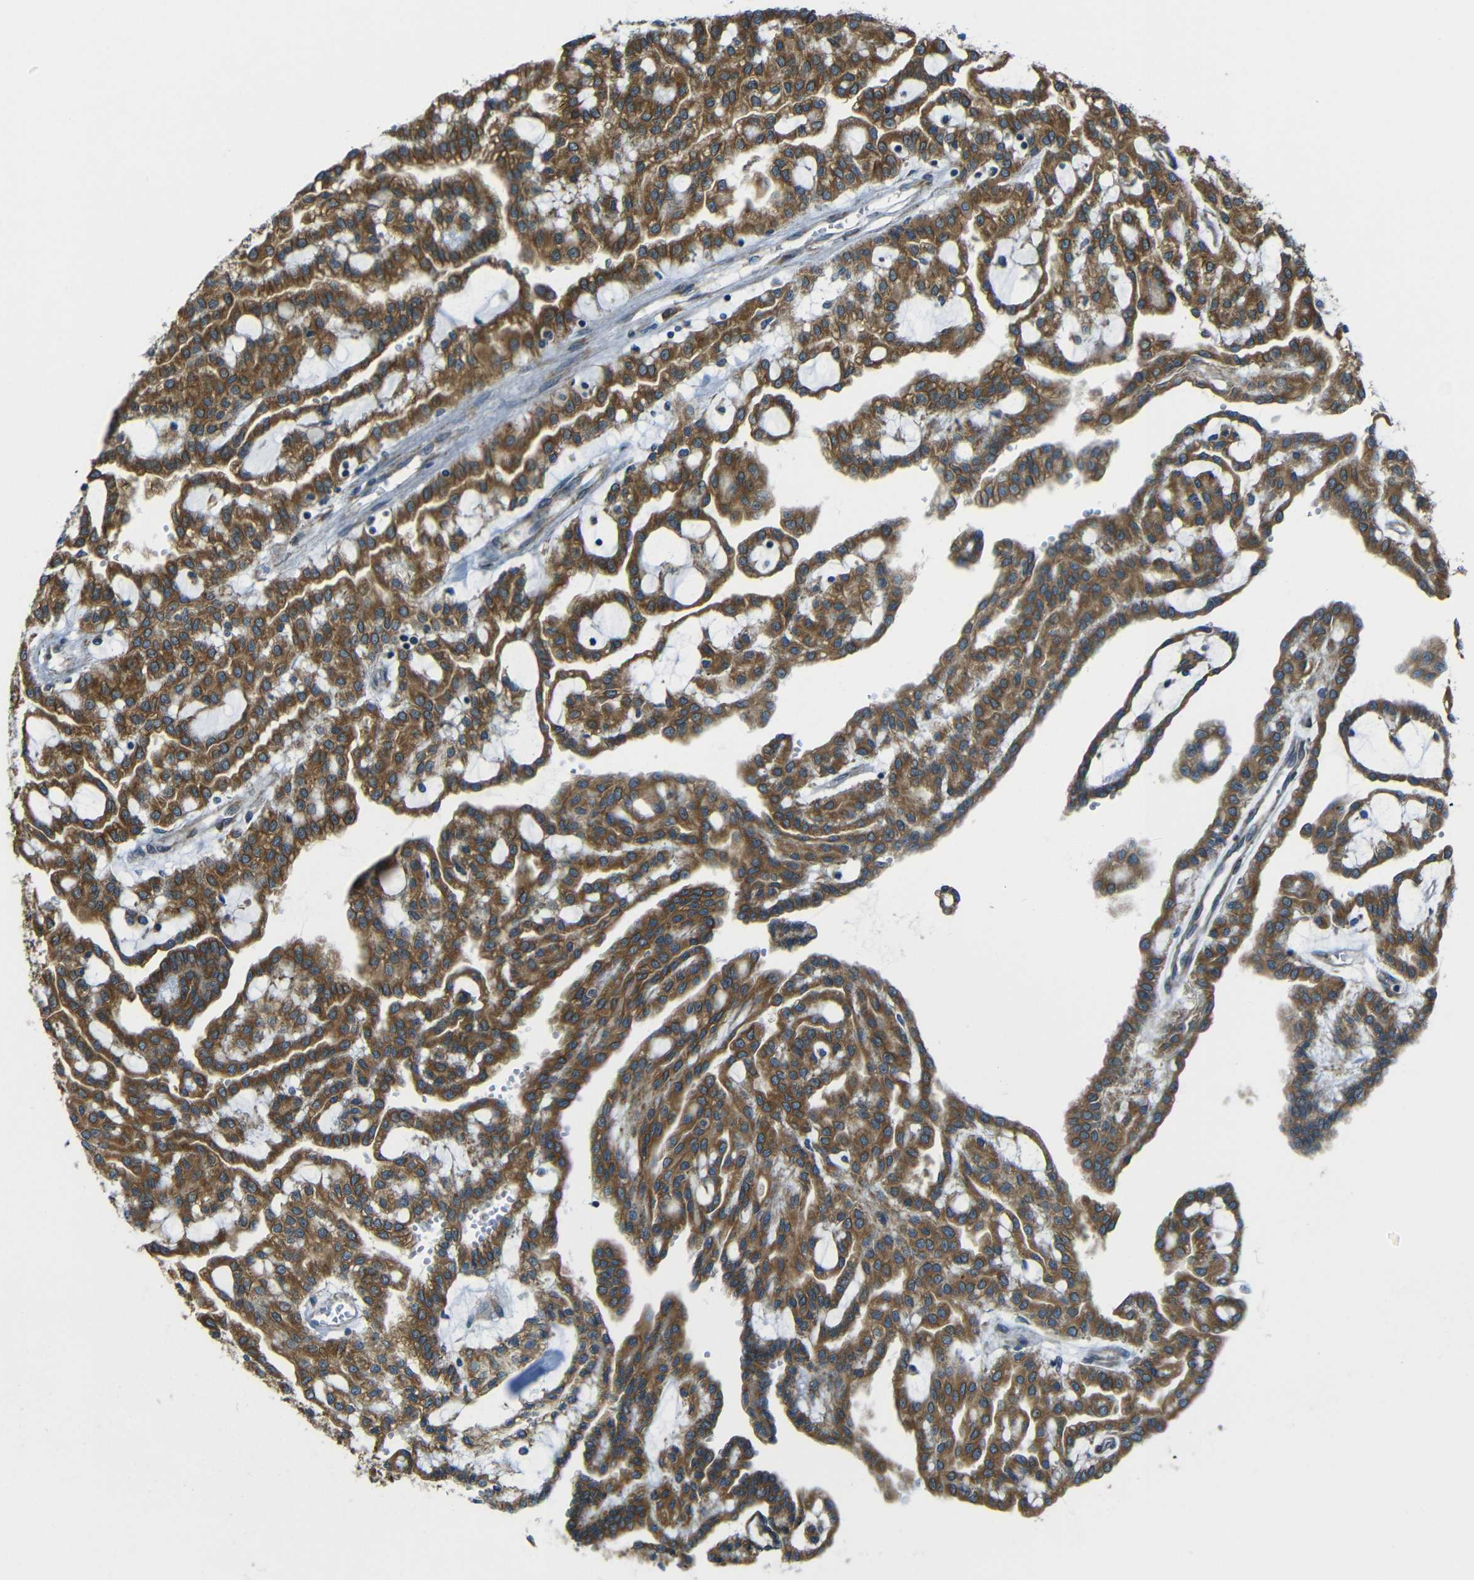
{"staining": {"intensity": "strong", "quantity": ">75%", "location": "cytoplasmic/membranous"}, "tissue": "renal cancer", "cell_type": "Tumor cells", "image_type": "cancer", "snomed": [{"axis": "morphology", "description": "Adenocarcinoma, NOS"}, {"axis": "topography", "description": "Kidney"}], "caption": "IHC of renal cancer shows high levels of strong cytoplasmic/membranous positivity in about >75% of tumor cells.", "gene": "VAPB", "patient": {"sex": "male", "age": 63}}